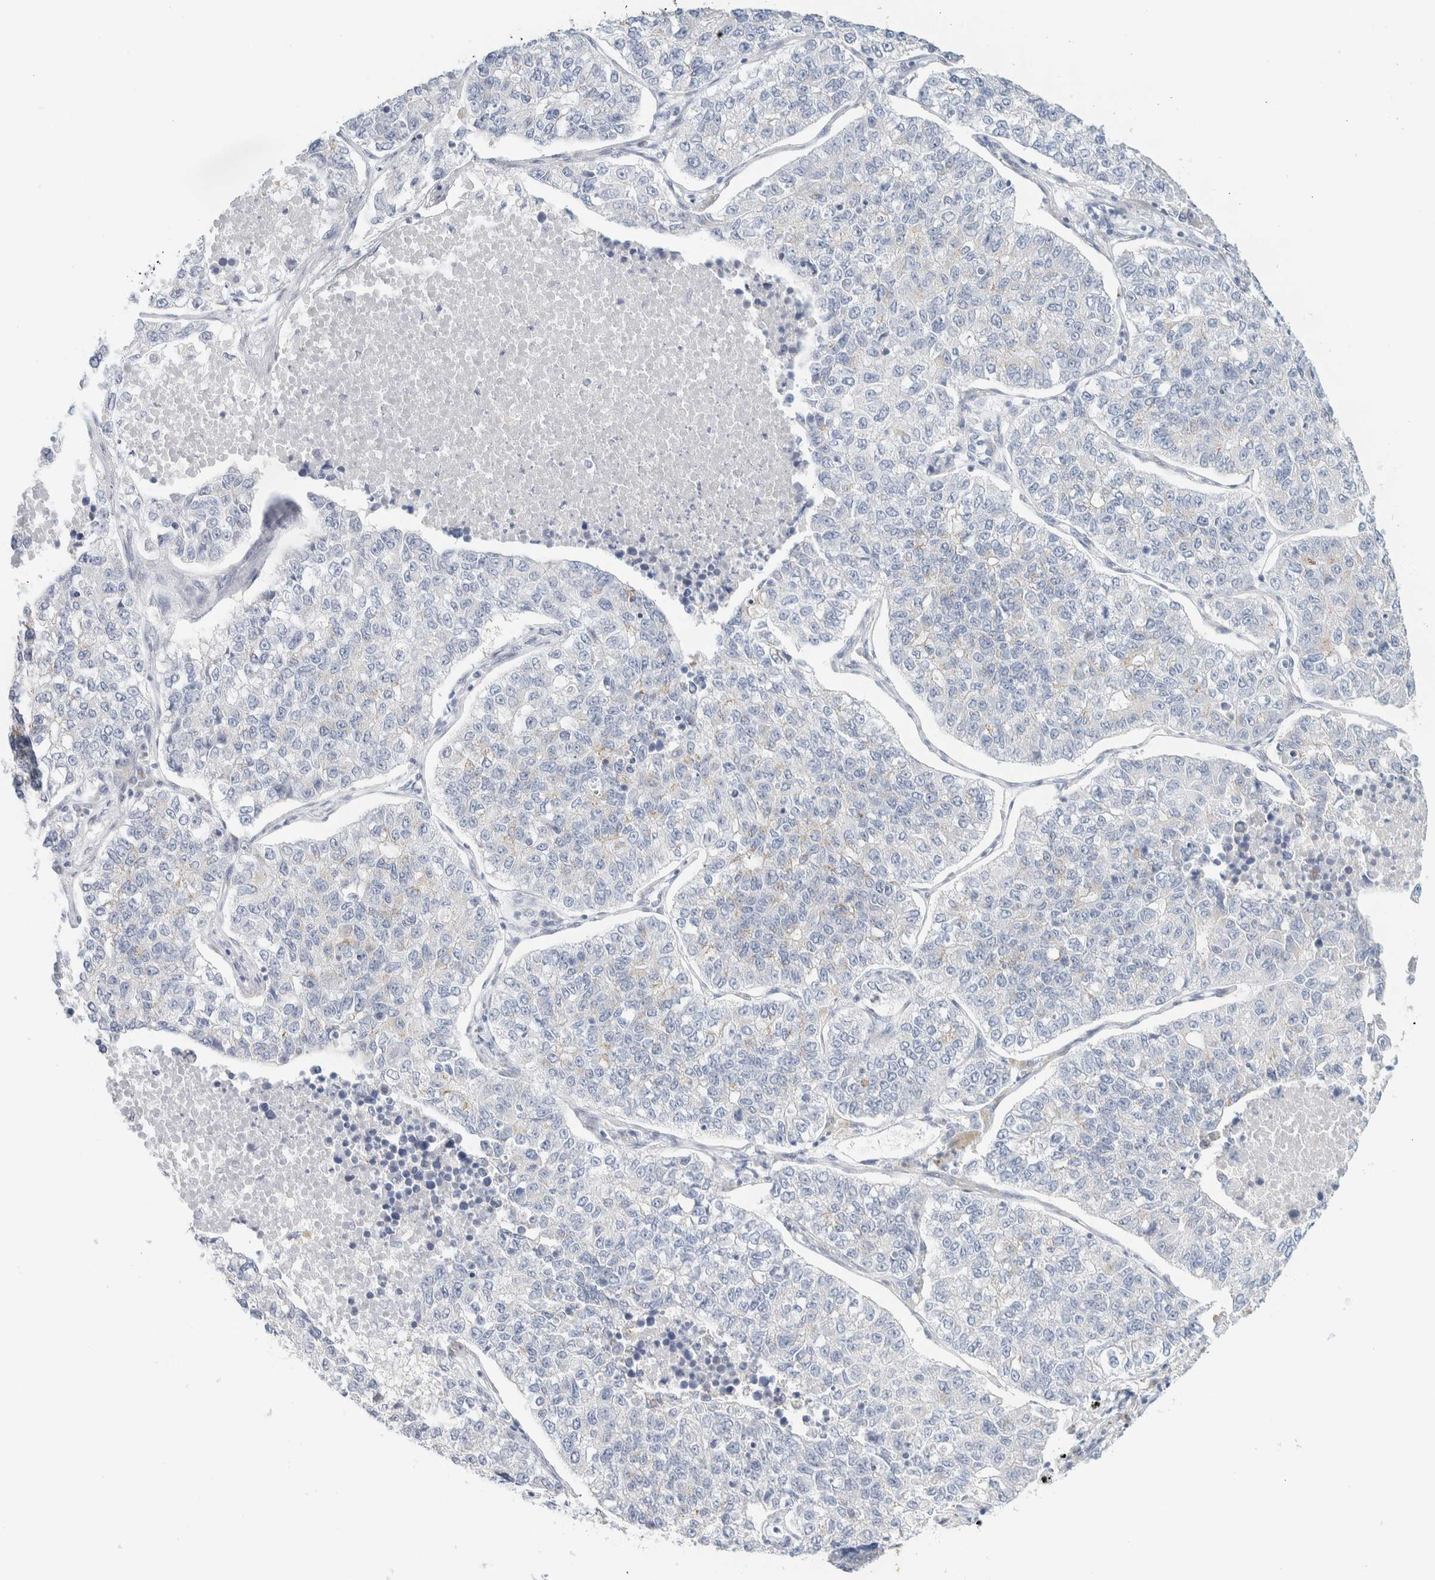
{"staining": {"intensity": "negative", "quantity": "none", "location": "none"}, "tissue": "lung cancer", "cell_type": "Tumor cells", "image_type": "cancer", "snomed": [{"axis": "morphology", "description": "Adenocarcinoma, NOS"}, {"axis": "topography", "description": "Lung"}], "caption": "Tumor cells show no significant protein expression in lung cancer. (DAB immunohistochemistry (IHC) with hematoxylin counter stain).", "gene": "SPNS3", "patient": {"sex": "male", "age": 49}}